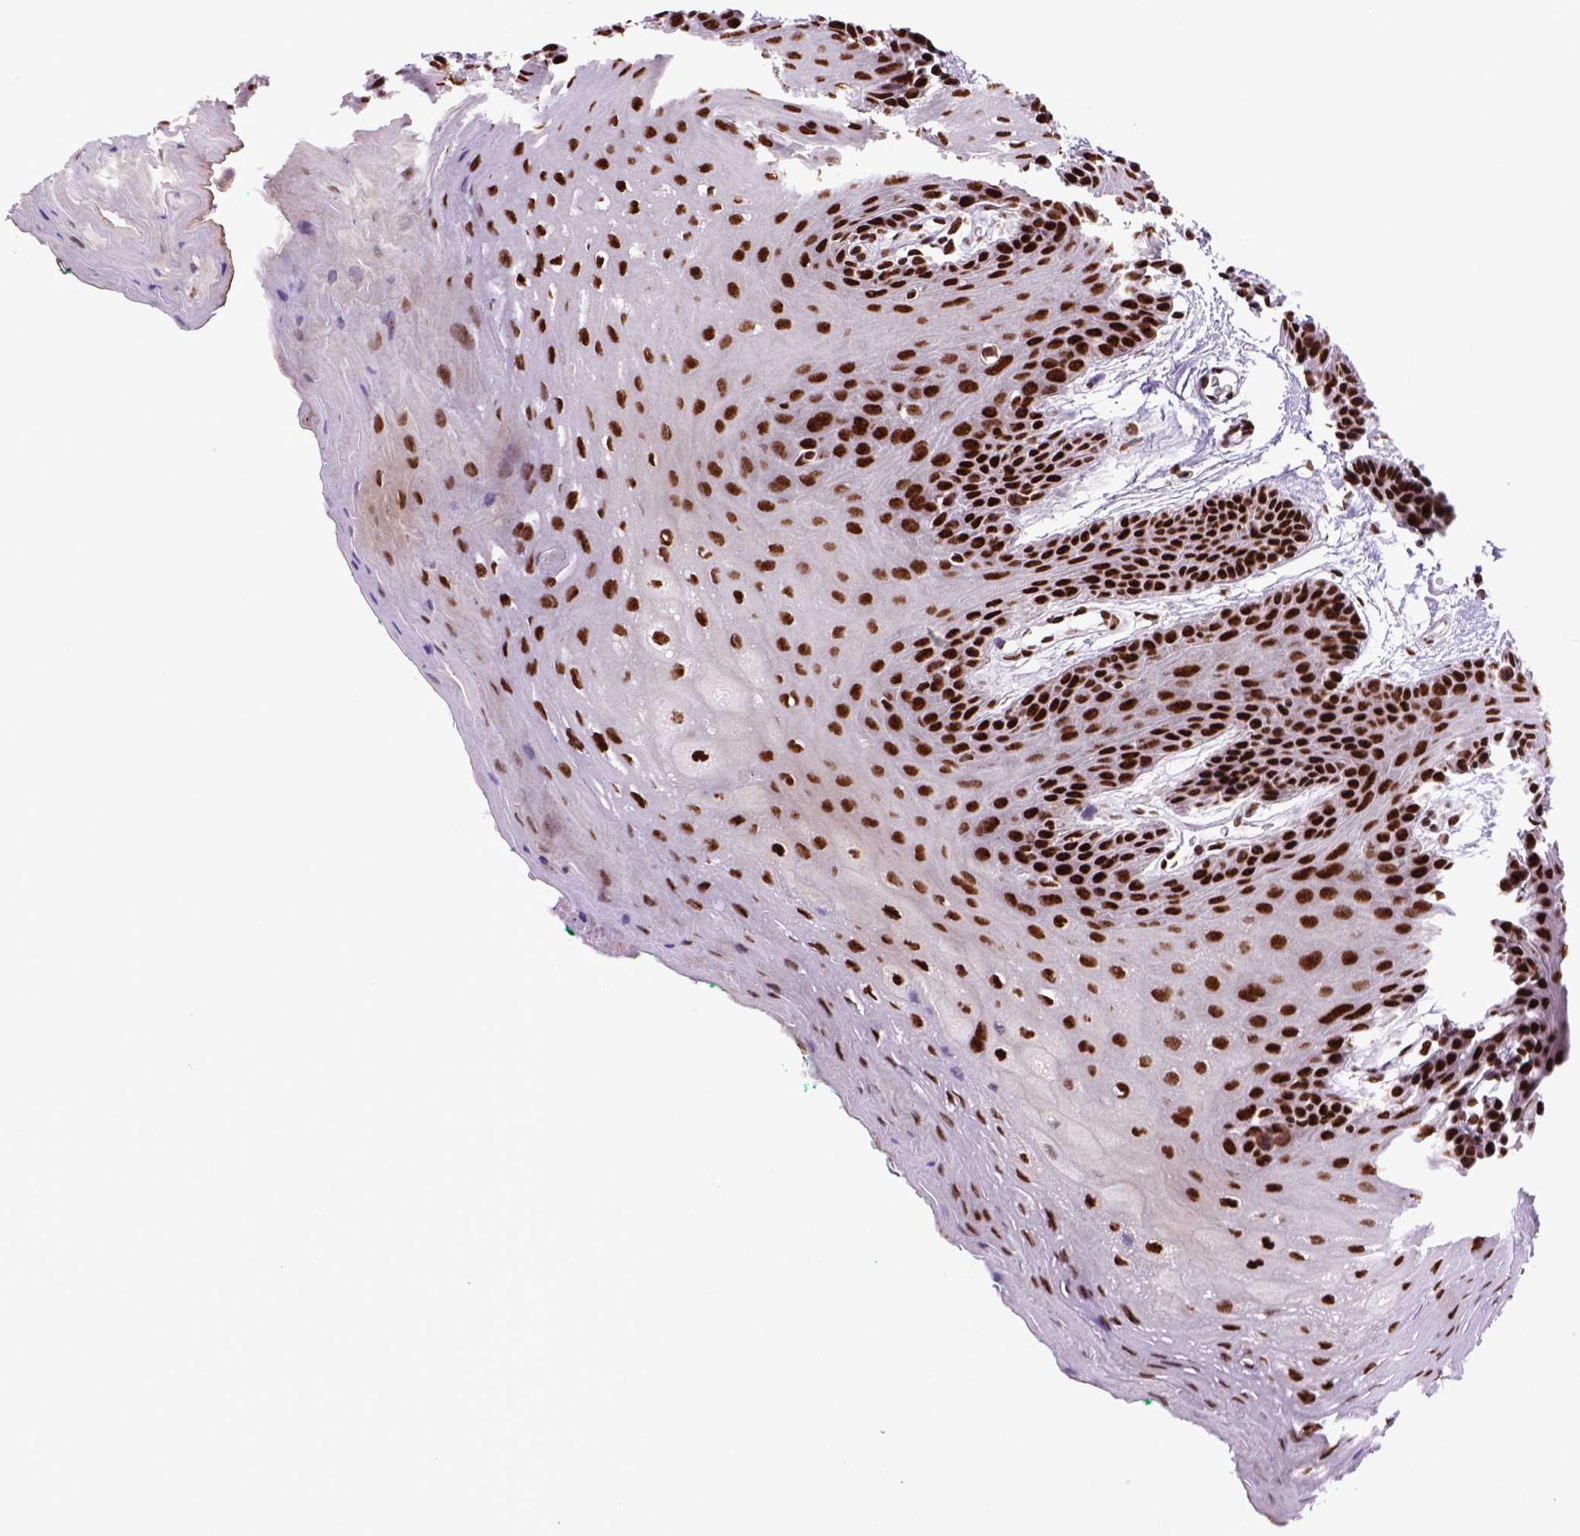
{"staining": {"intensity": "strong", "quantity": ">75%", "location": "nuclear"}, "tissue": "oral mucosa", "cell_type": "Squamous epithelial cells", "image_type": "normal", "snomed": [{"axis": "morphology", "description": "Normal tissue, NOS"}, {"axis": "morphology", "description": "Squamous cell carcinoma, NOS"}, {"axis": "topography", "description": "Oral tissue"}, {"axis": "topography", "description": "Head-Neck"}], "caption": "The immunohistochemical stain highlights strong nuclear positivity in squamous epithelial cells of normal oral mucosa. The protein is shown in brown color, while the nuclei are stained blue.", "gene": "NSMCE2", "patient": {"sex": "female", "age": 50}}